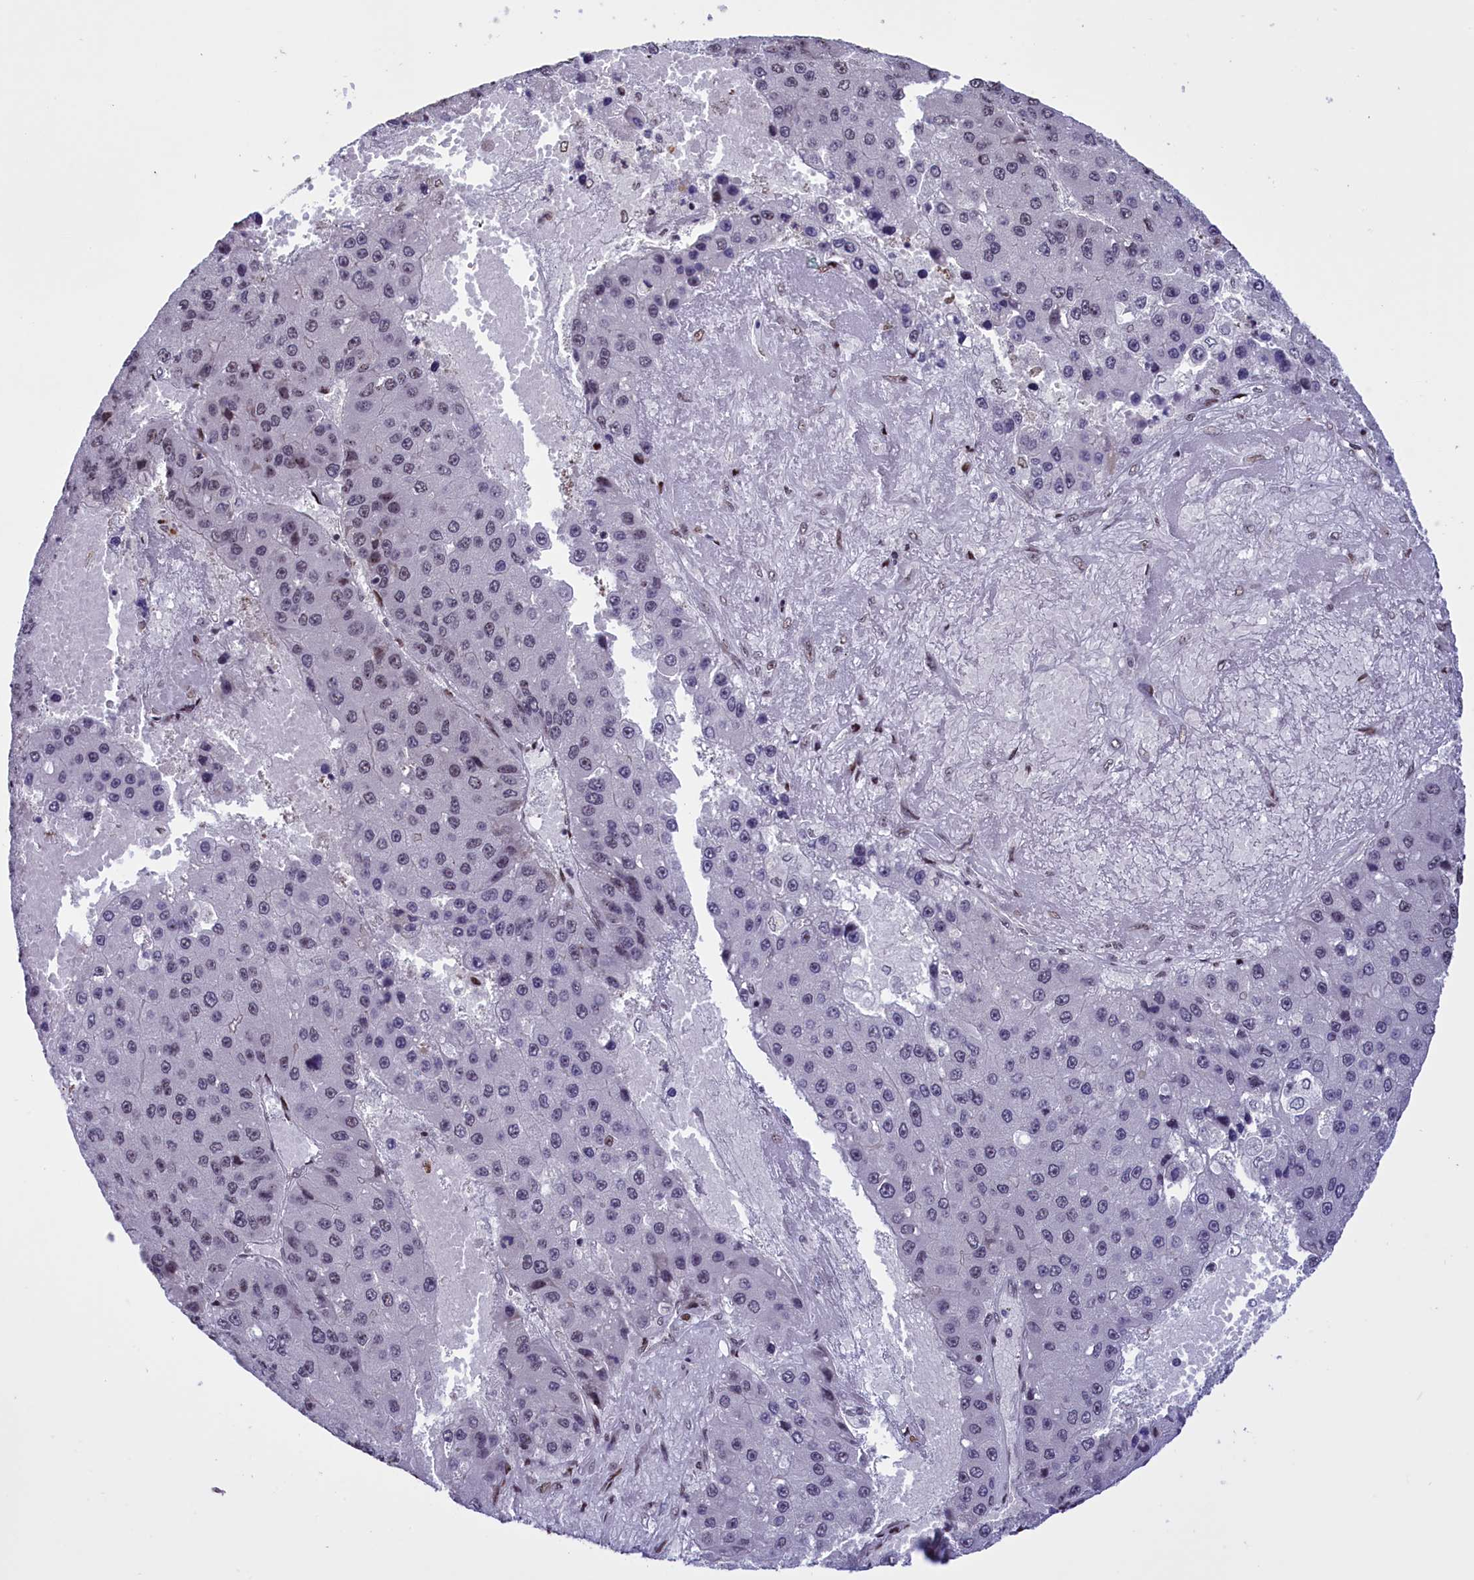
{"staining": {"intensity": "negative", "quantity": "none", "location": "none"}, "tissue": "liver cancer", "cell_type": "Tumor cells", "image_type": "cancer", "snomed": [{"axis": "morphology", "description": "Carcinoma, Hepatocellular, NOS"}, {"axis": "topography", "description": "Liver"}], "caption": "Protein analysis of hepatocellular carcinoma (liver) displays no significant staining in tumor cells.", "gene": "RELB", "patient": {"sex": "female", "age": 73}}